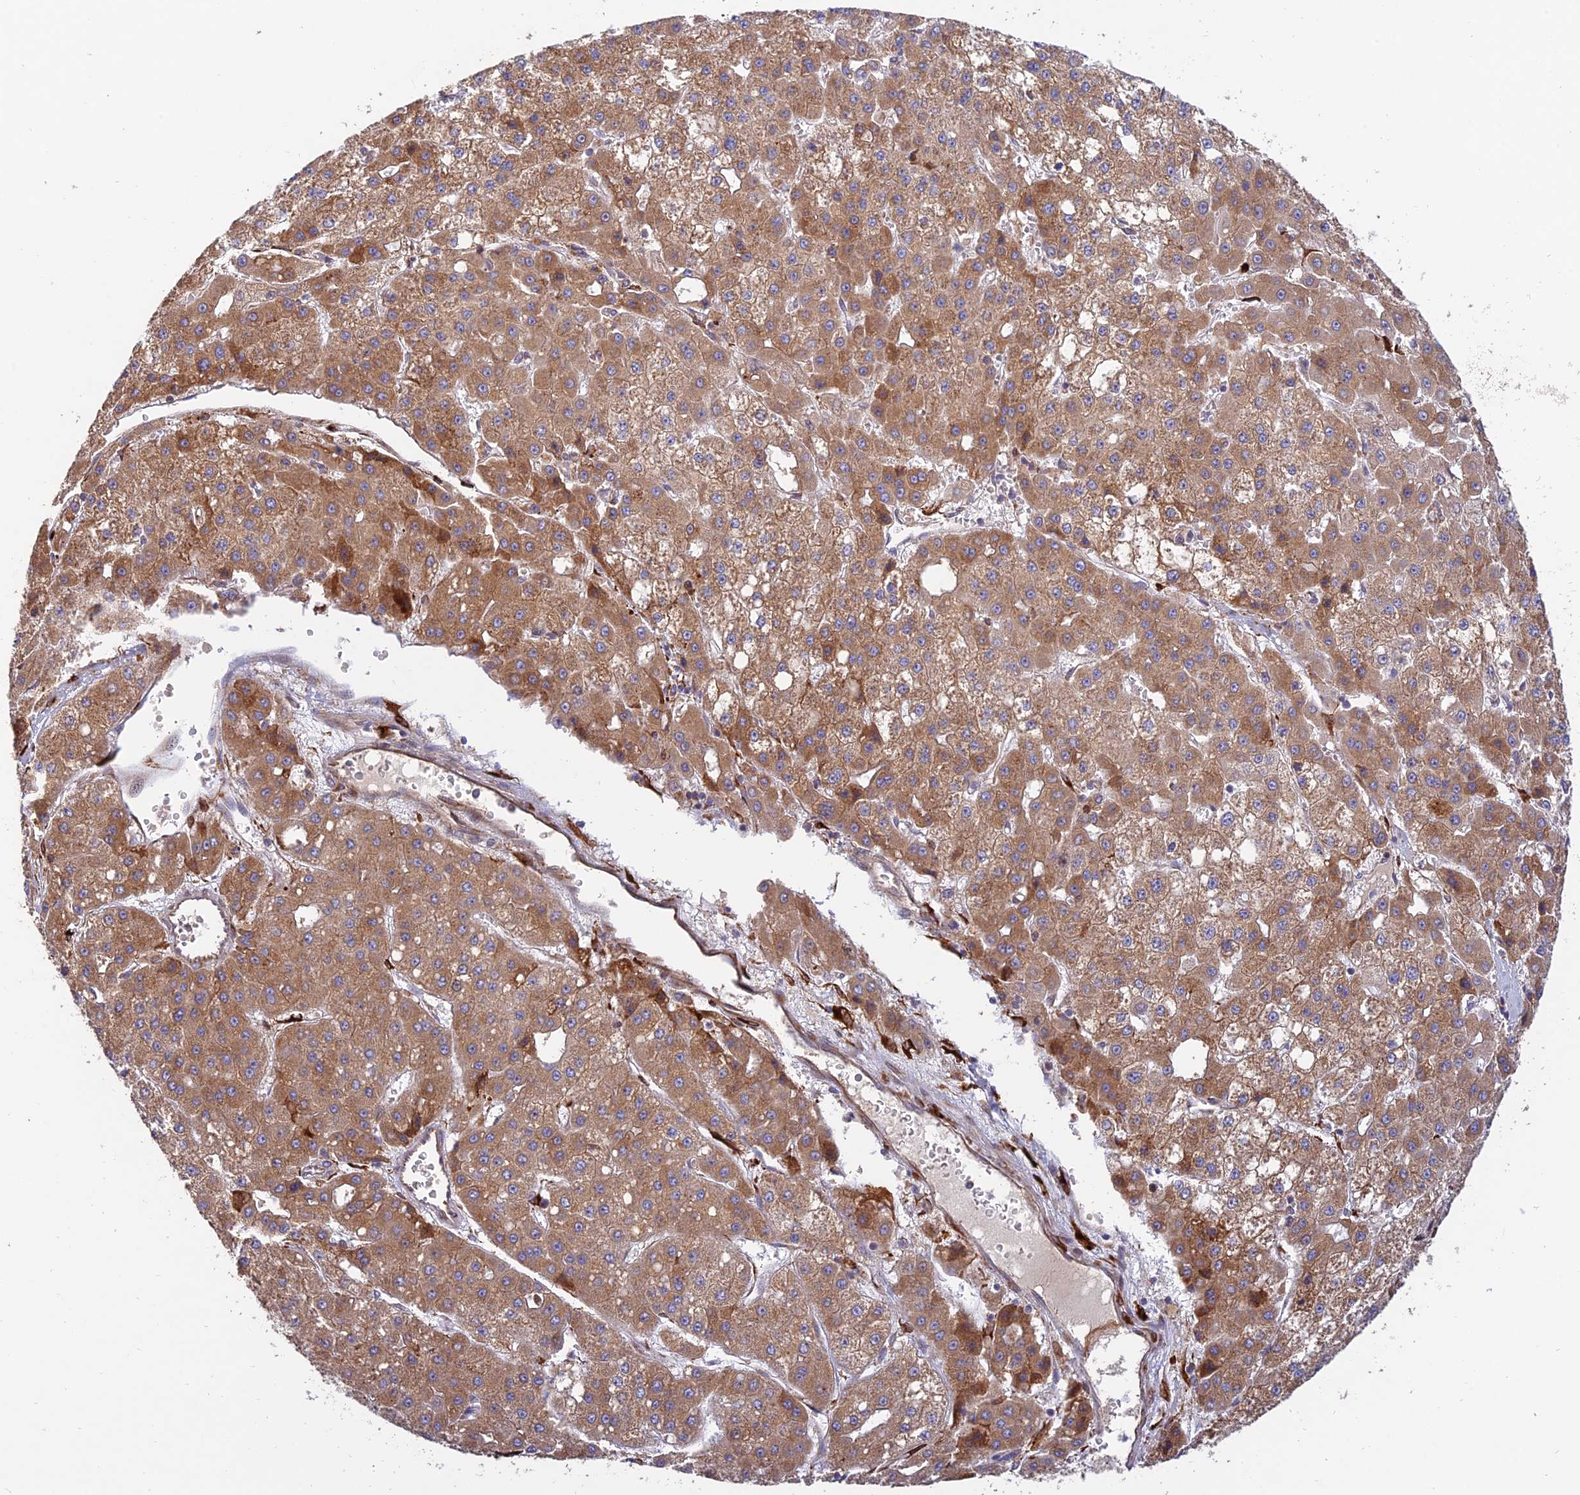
{"staining": {"intensity": "moderate", "quantity": ">75%", "location": "cytoplasmic/membranous"}, "tissue": "liver cancer", "cell_type": "Tumor cells", "image_type": "cancer", "snomed": [{"axis": "morphology", "description": "Carcinoma, Hepatocellular, NOS"}, {"axis": "topography", "description": "Liver"}], "caption": "Immunohistochemical staining of human liver cancer (hepatocellular carcinoma) shows medium levels of moderate cytoplasmic/membranous positivity in approximately >75% of tumor cells. (DAB (3,3'-diaminobenzidine) IHC, brown staining for protein, blue staining for nuclei).", "gene": "RCN3", "patient": {"sex": "male", "age": 47}}